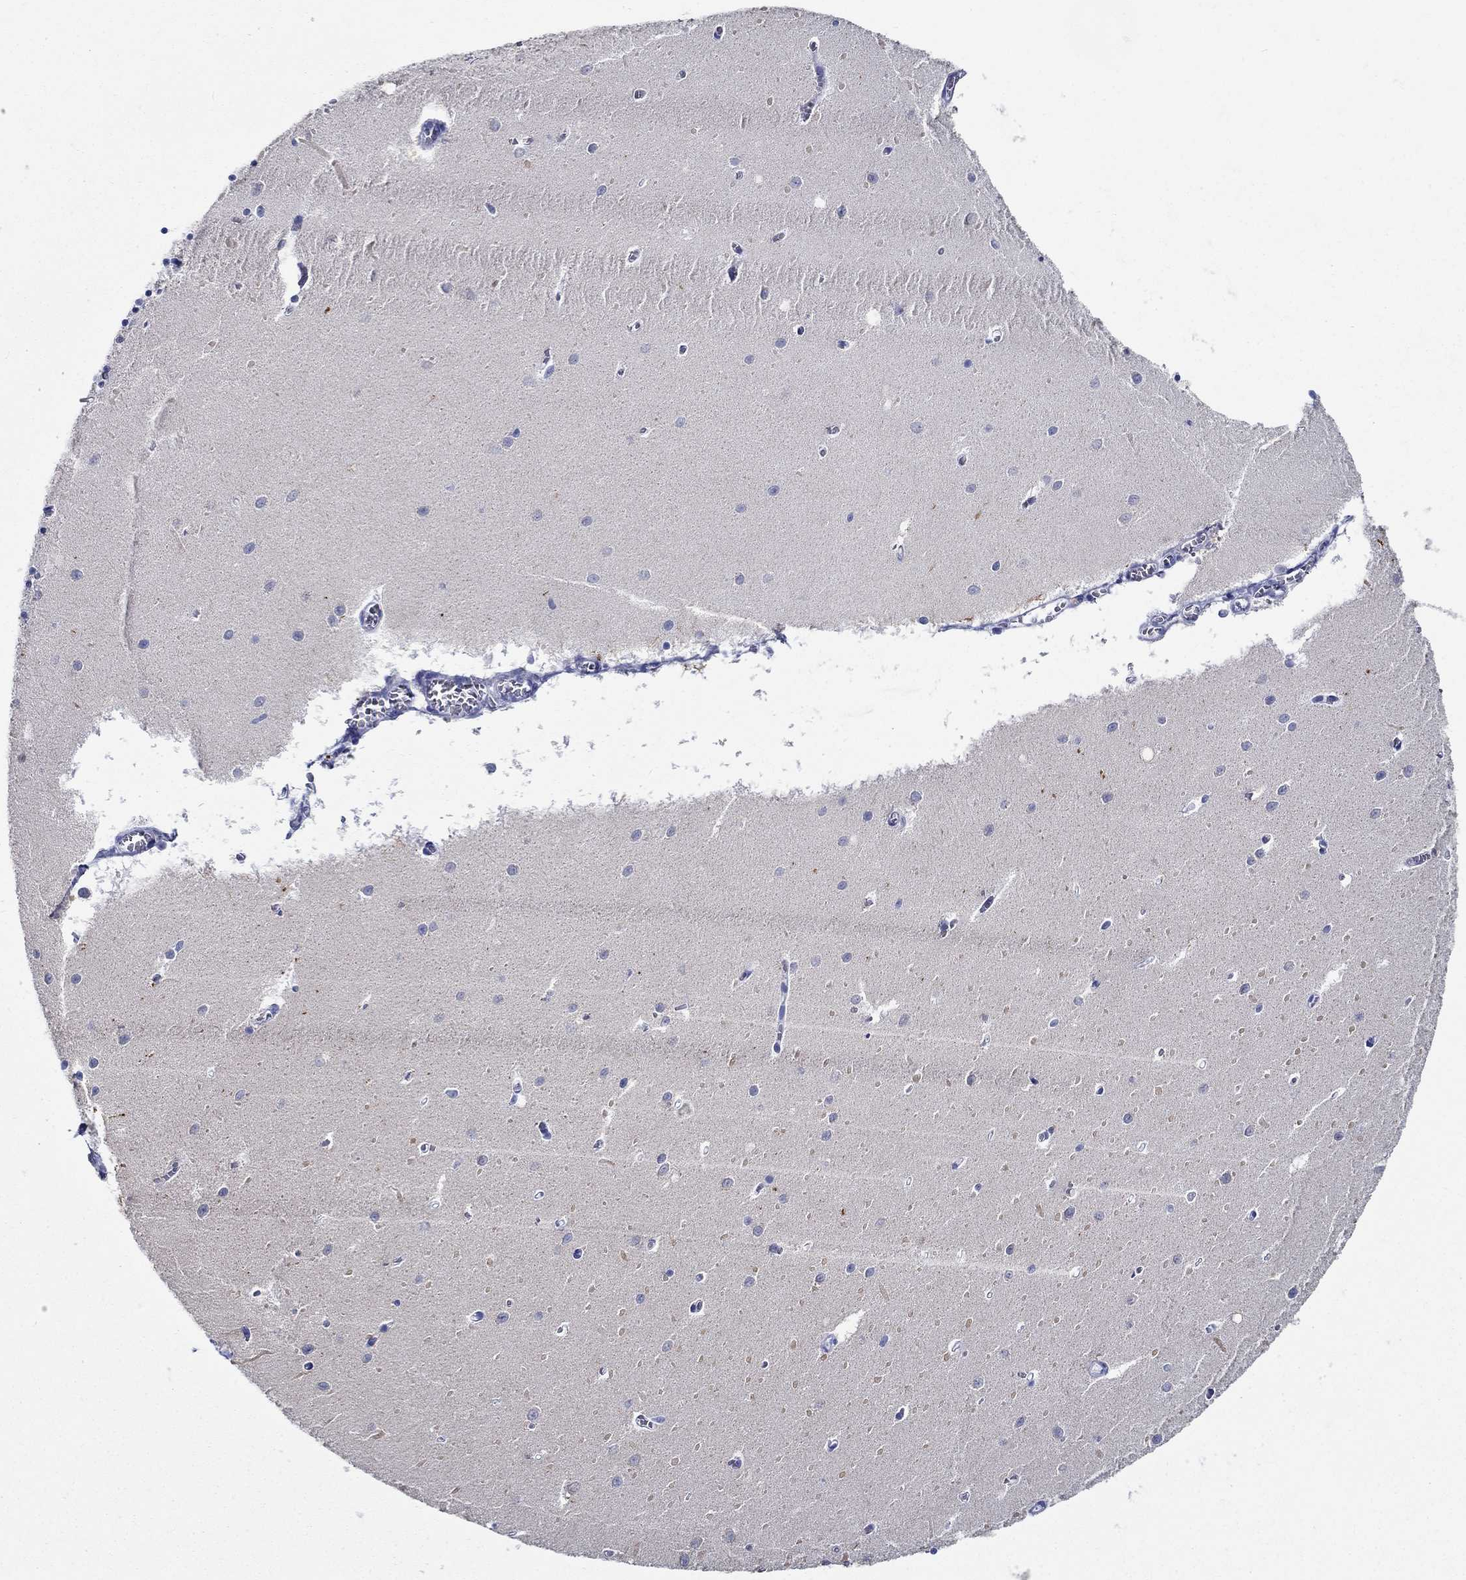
{"staining": {"intensity": "moderate", "quantity": "<25%", "location": "cytoplasmic/membranous"}, "tissue": "cerebellum", "cell_type": "Cells in granular layer", "image_type": "normal", "snomed": [{"axis": "morphology", "description": "Normal tissue, NOS"}, {"axis": "topography", "description": "Cerebellum"}], "caption": "This micrograph exhibits IHC staining of unremarkable human cerebellum, with low moderate cytoplasmic/membranous positivity in approximately <25% of cells in granular layer.", "gene": "FBXO2", "patient": {"sex": "female", "age": 64}}